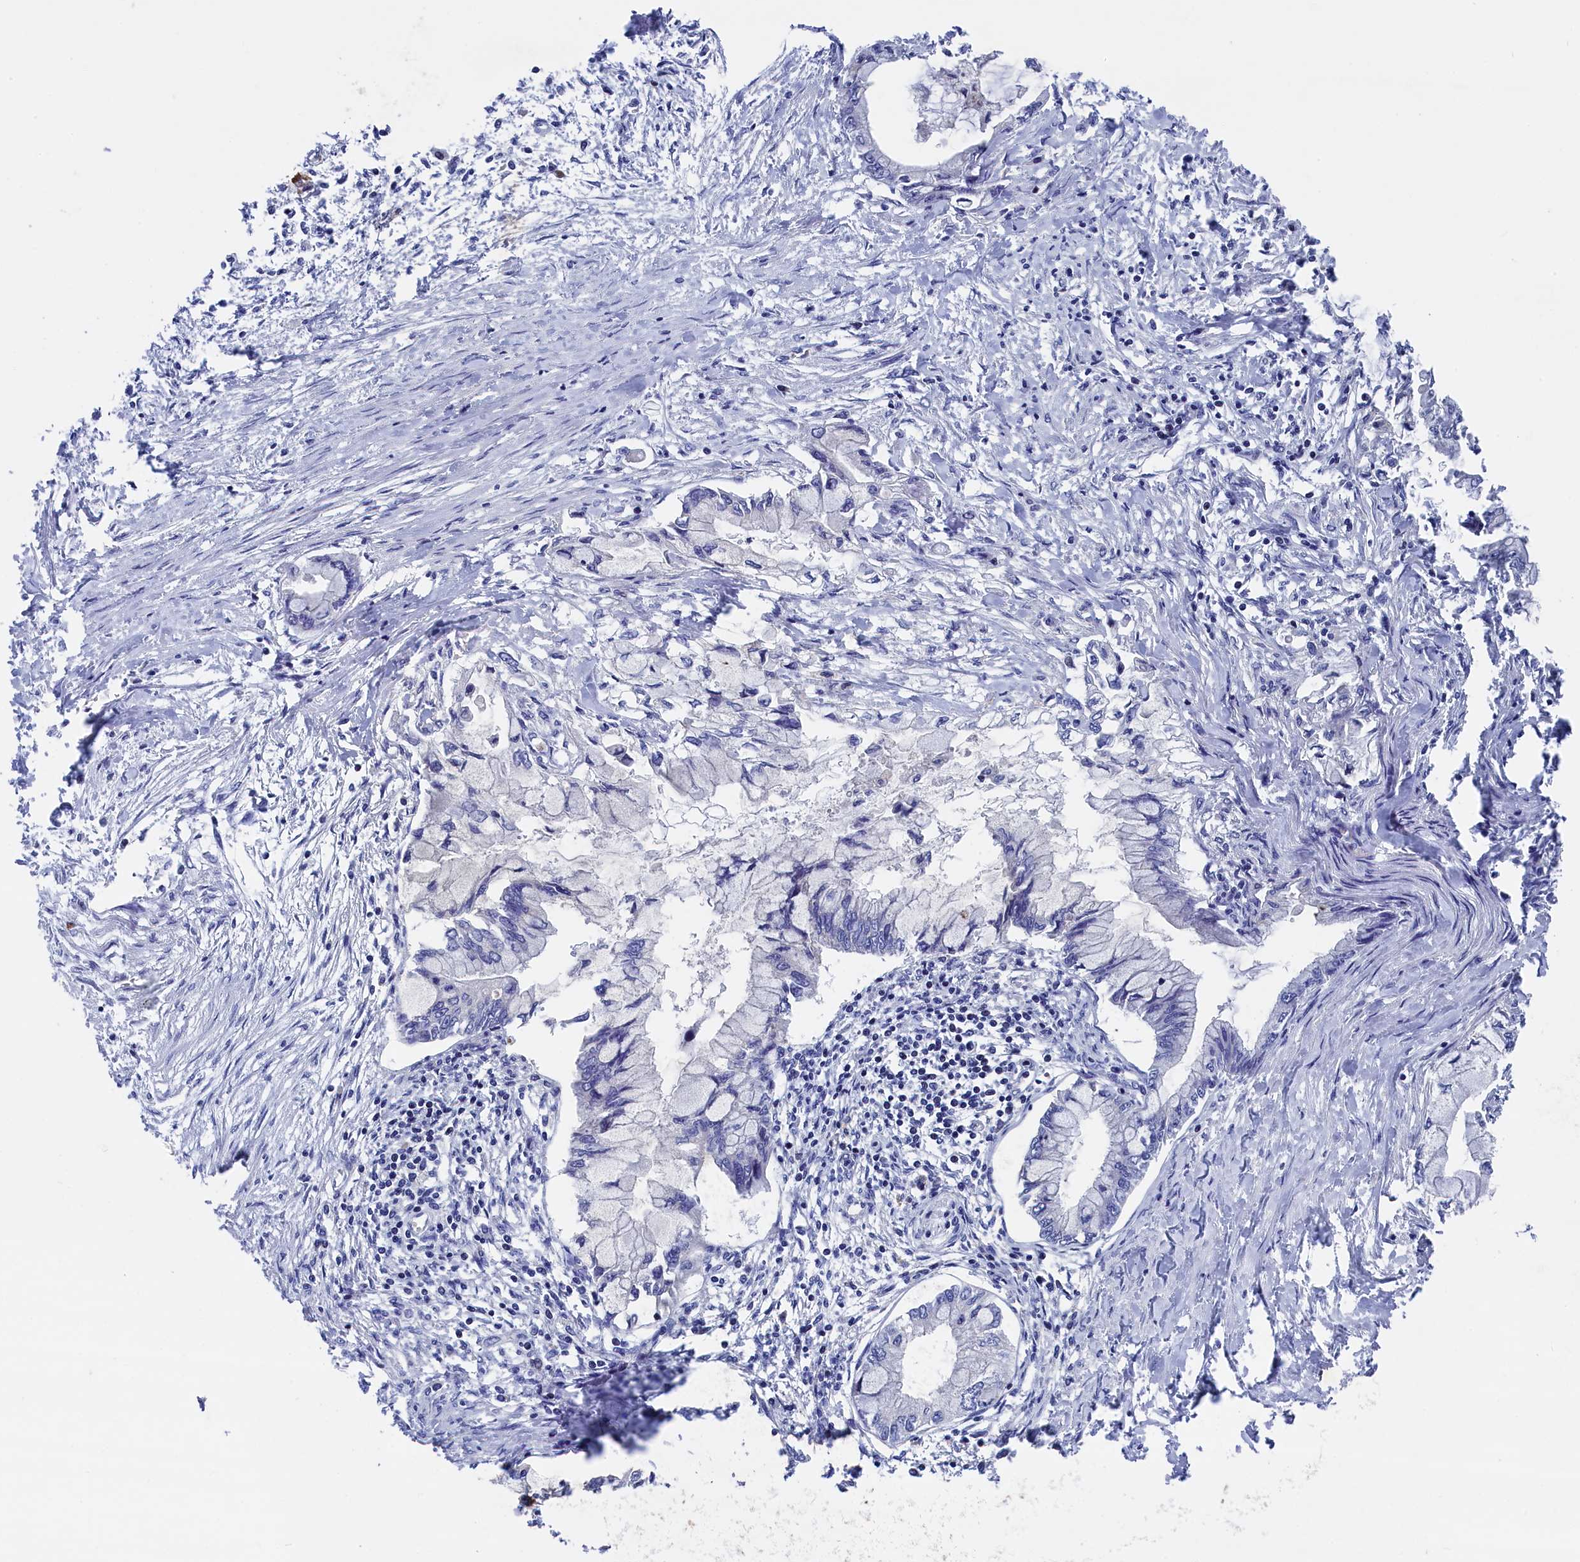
{"staining": {"intensity": "negative", "quantity": "none", "location": "none"}, "tissue": "pancreatic cancer", "cell_type": "Tumor cells", "image_type": "cancer", "snomed": [{"axis": "morphology", "description": "Adenocarcinoma, NOS"}, {"axis": "topography", "description": "Pancreas"}], "caption": "Pancreatic adenocarcinoma was stained to show a protein in brown. There is no significant staining in tumor cells.", "gene": "GPR108", "patient": {"sex": "male", "age": 48}}